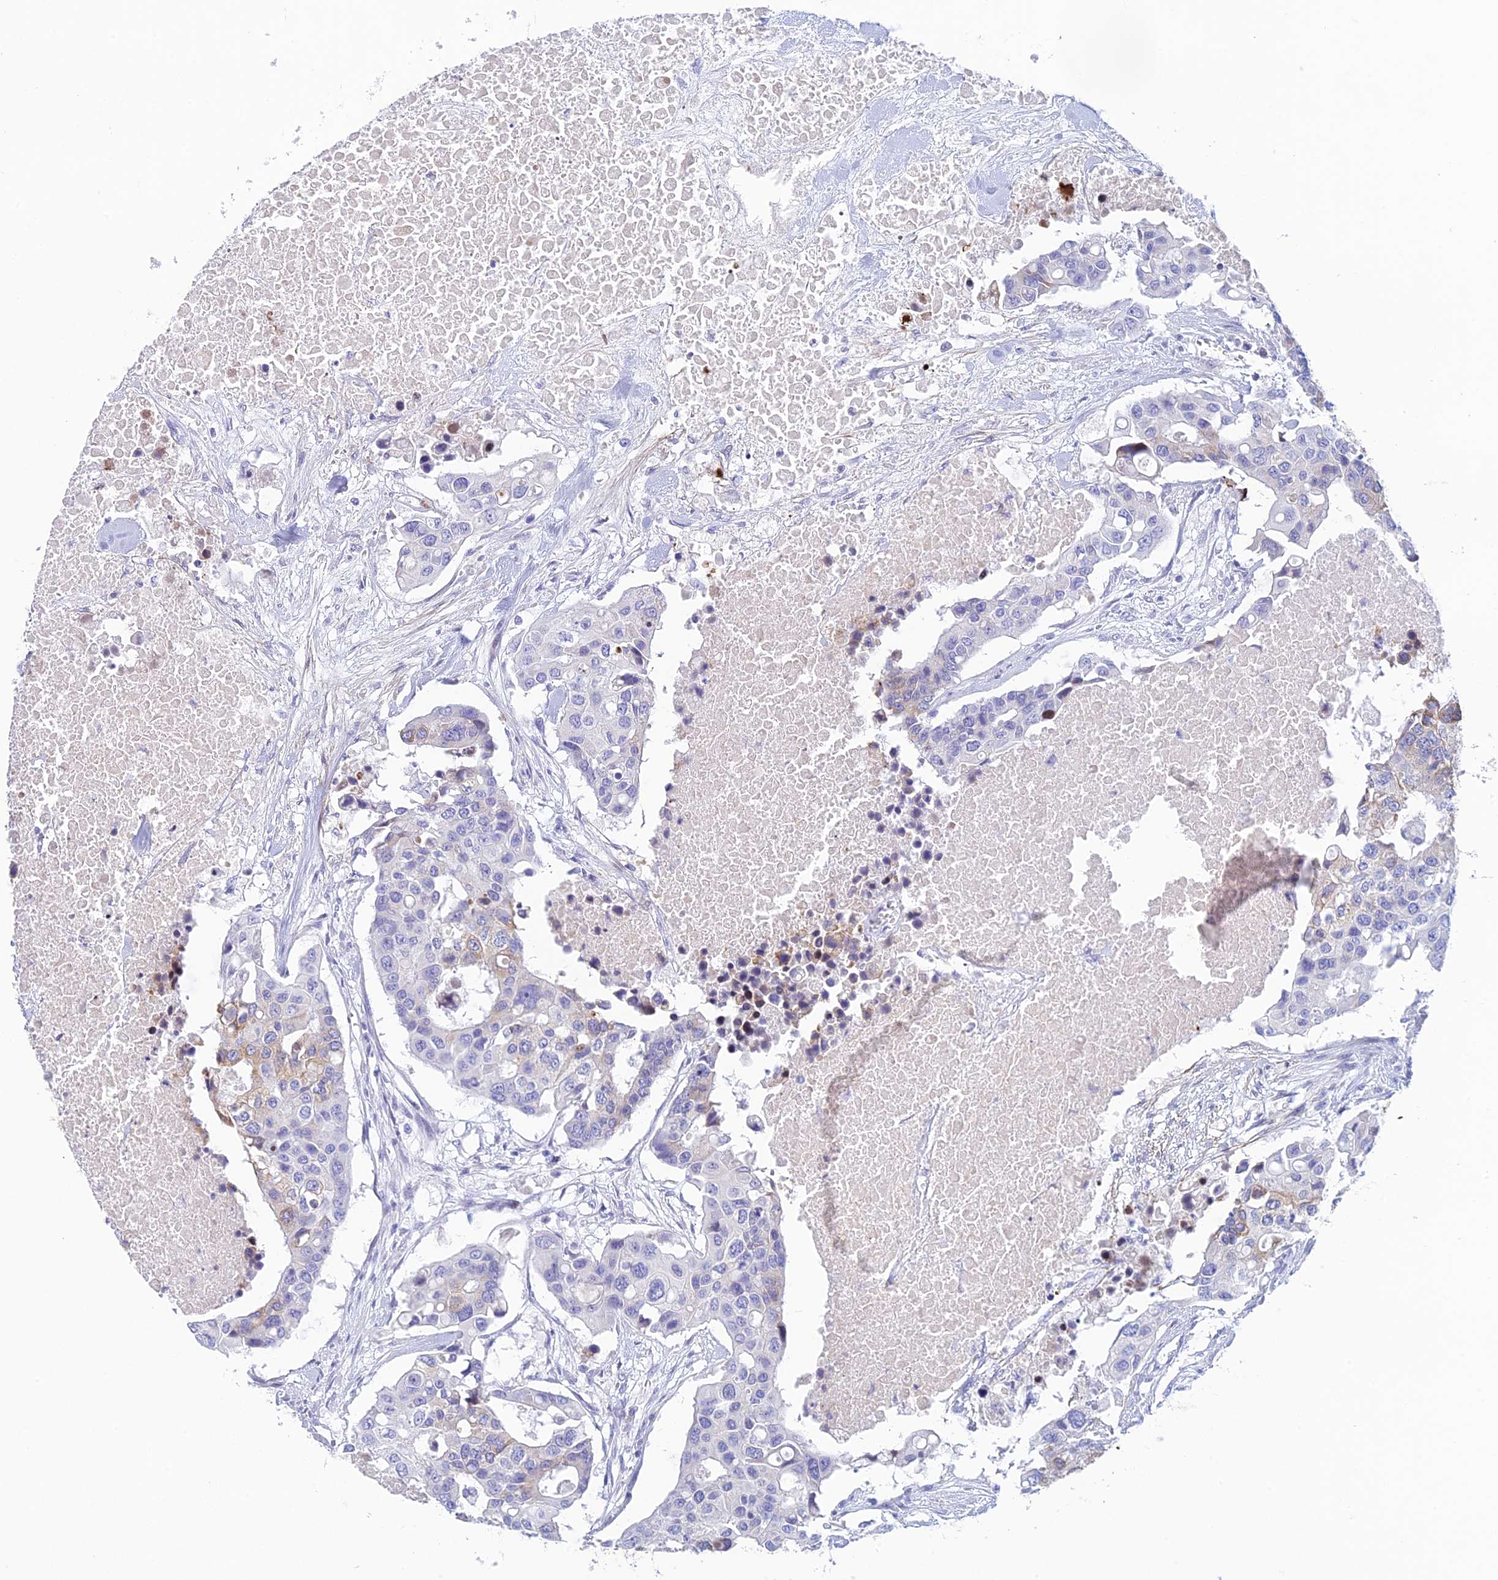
{"staining": {"intensity": "negative", "quantity": "none", "location": "none"}, "tissue": "colorectal cancer", "cell_type": "Tumor cells", "image_type": "cancer", "snomed": [{"axis": "morphology", "description": "Adenocarcinoma, NOS"}, {"axis": "topography", "description": "Colon"}], "caption": "Adenocarcinoma (colorectal) stained for a protein using immunohistochemistry reveals no staining tumor cells.", "gene": "REXO5", "patient": {"sex": "male", "age": 77}}